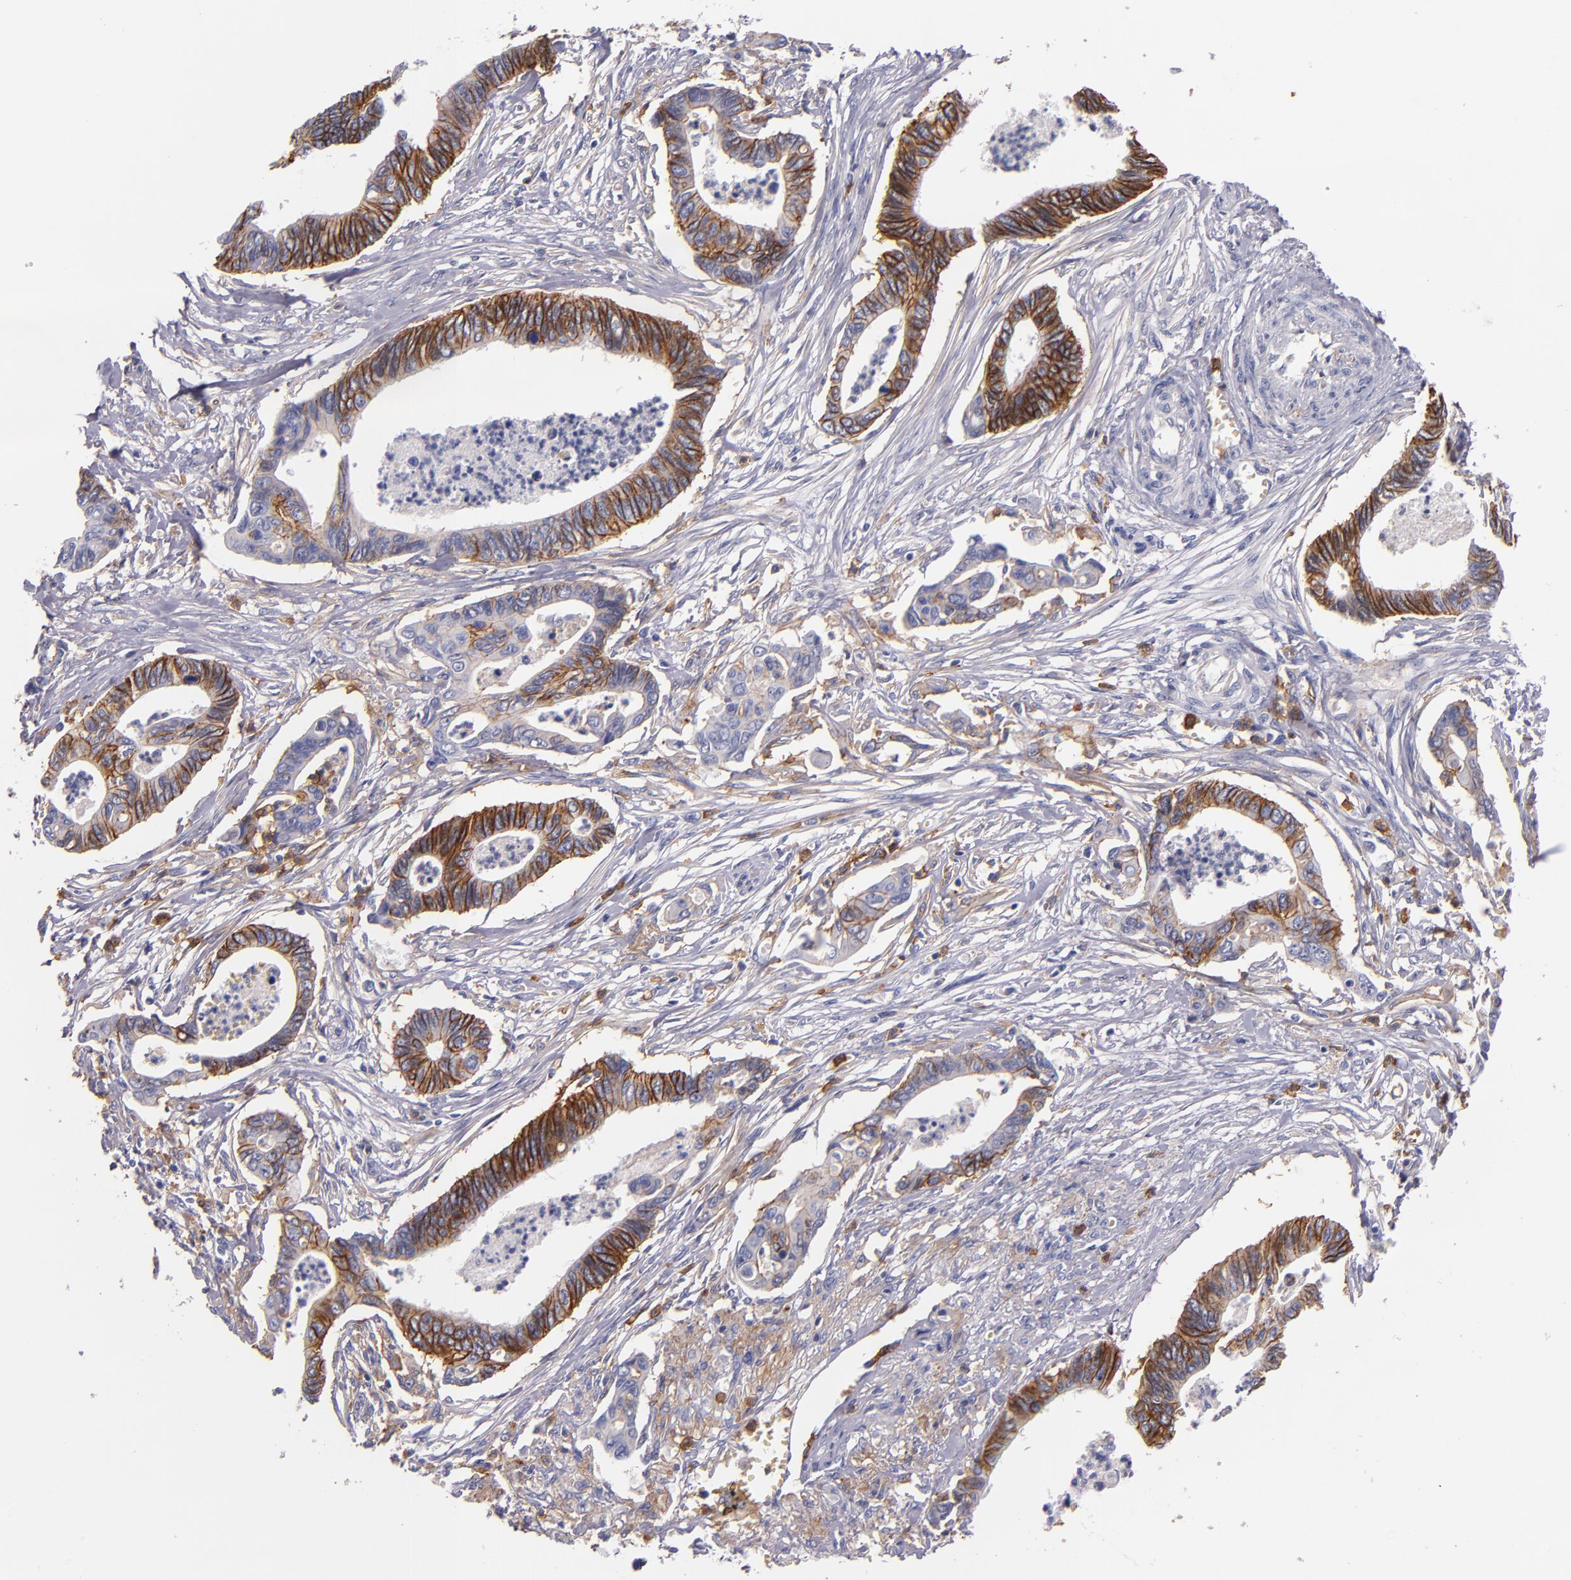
{"staining": {"intensity": "strong", "quantity": ">75%", "location": "cytoplasmic/membranous"}, "tissue": "pancreatic cancer", "cell_type": "Tumor cells", "image_type": "cancer", "snomed": [{"axis": "morphology", "description": "Adenocarcinoma, NOS"}, {"axis": "topography", "description": "Pancreas"}], "caption": "Immunohistochemical staining of human adenocarcinoma (pancreatic) exhibits high levels of strong cytoplasmic/membranous positivity in approximately >75% of tumor cells. Nuclei are stained in blue.", "gene": "C5AR1", "patient": {"sex": "female", "age": 70}}